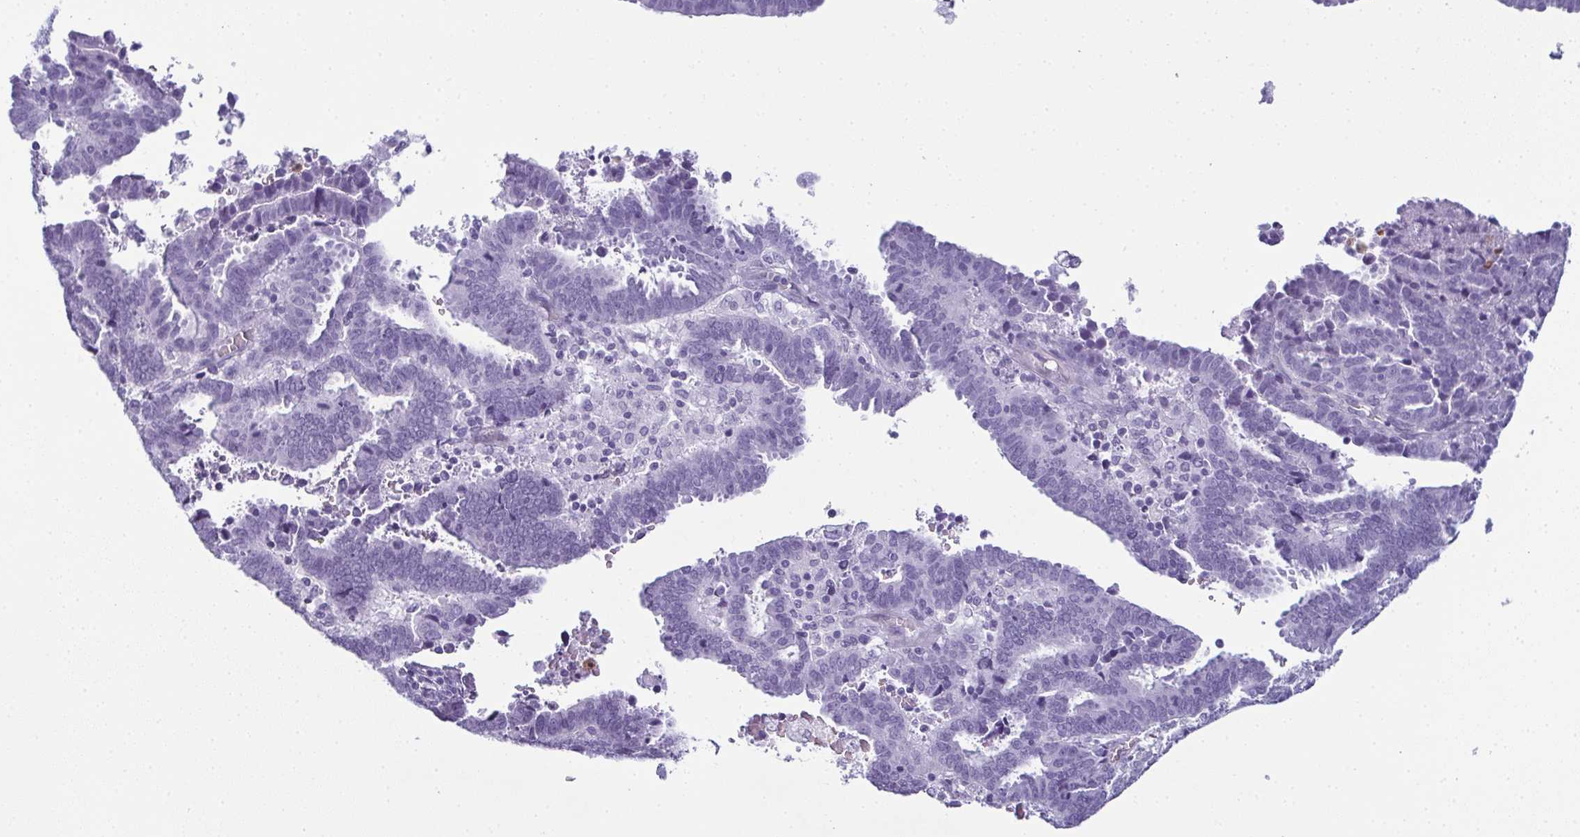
{"staining": {"intensity": "negative", "quantity": "none", "location": "none"}, "tissue": "endometrial cancer", "cell_type": "Tumor cells", "image_type": "cancer", "snomed": [{"axis": "morphology", "description": "Adenocarcinoma, NOS"}, {"axis": "topography", "description": "Uterus"}], "caption": "Endometrial adenocarcinoma was stained to show a protein in brown. There is no significant staining in tumor cells. (DAB immunohistochemistry, high magnification).", "gene": "CDA", "patient": {"sex": "female", "age": 83}}